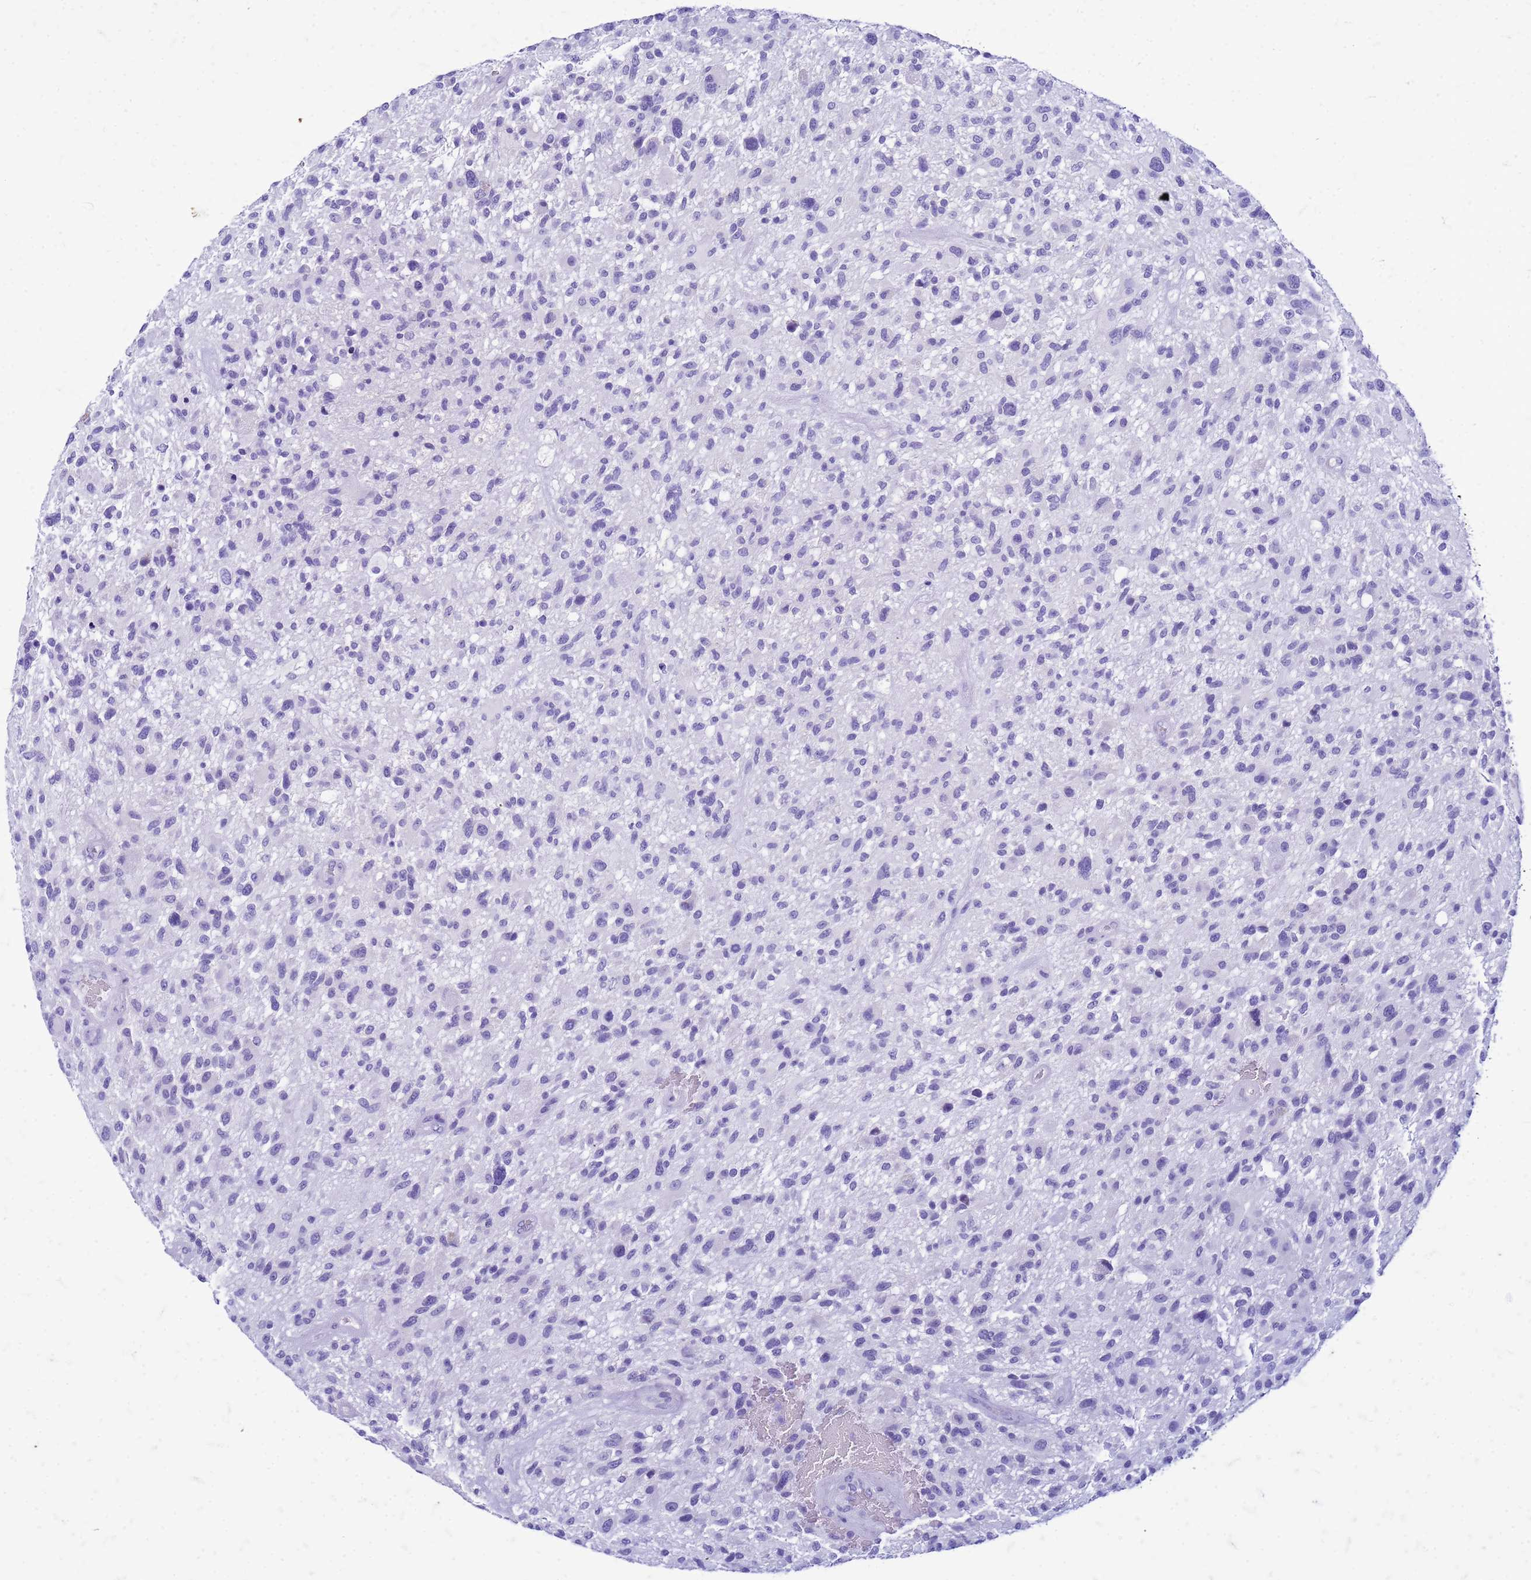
{"staining": {"intensity": "negative", "quantity": "none", "location": "none"}, "tissue": "glioma", "cell_type": "Tumor cells", "image_type": "cancer", "snomed": [{"axis": "morphology", "description": "Glioma, malignant, High grade"}, {"axis": "topography", "description": "Brain"}], "caption": "Tumor cells show no significant protein expression in glioma.", "gene": "CFAP100", "patient": {"sex": "male", "age": 47}}